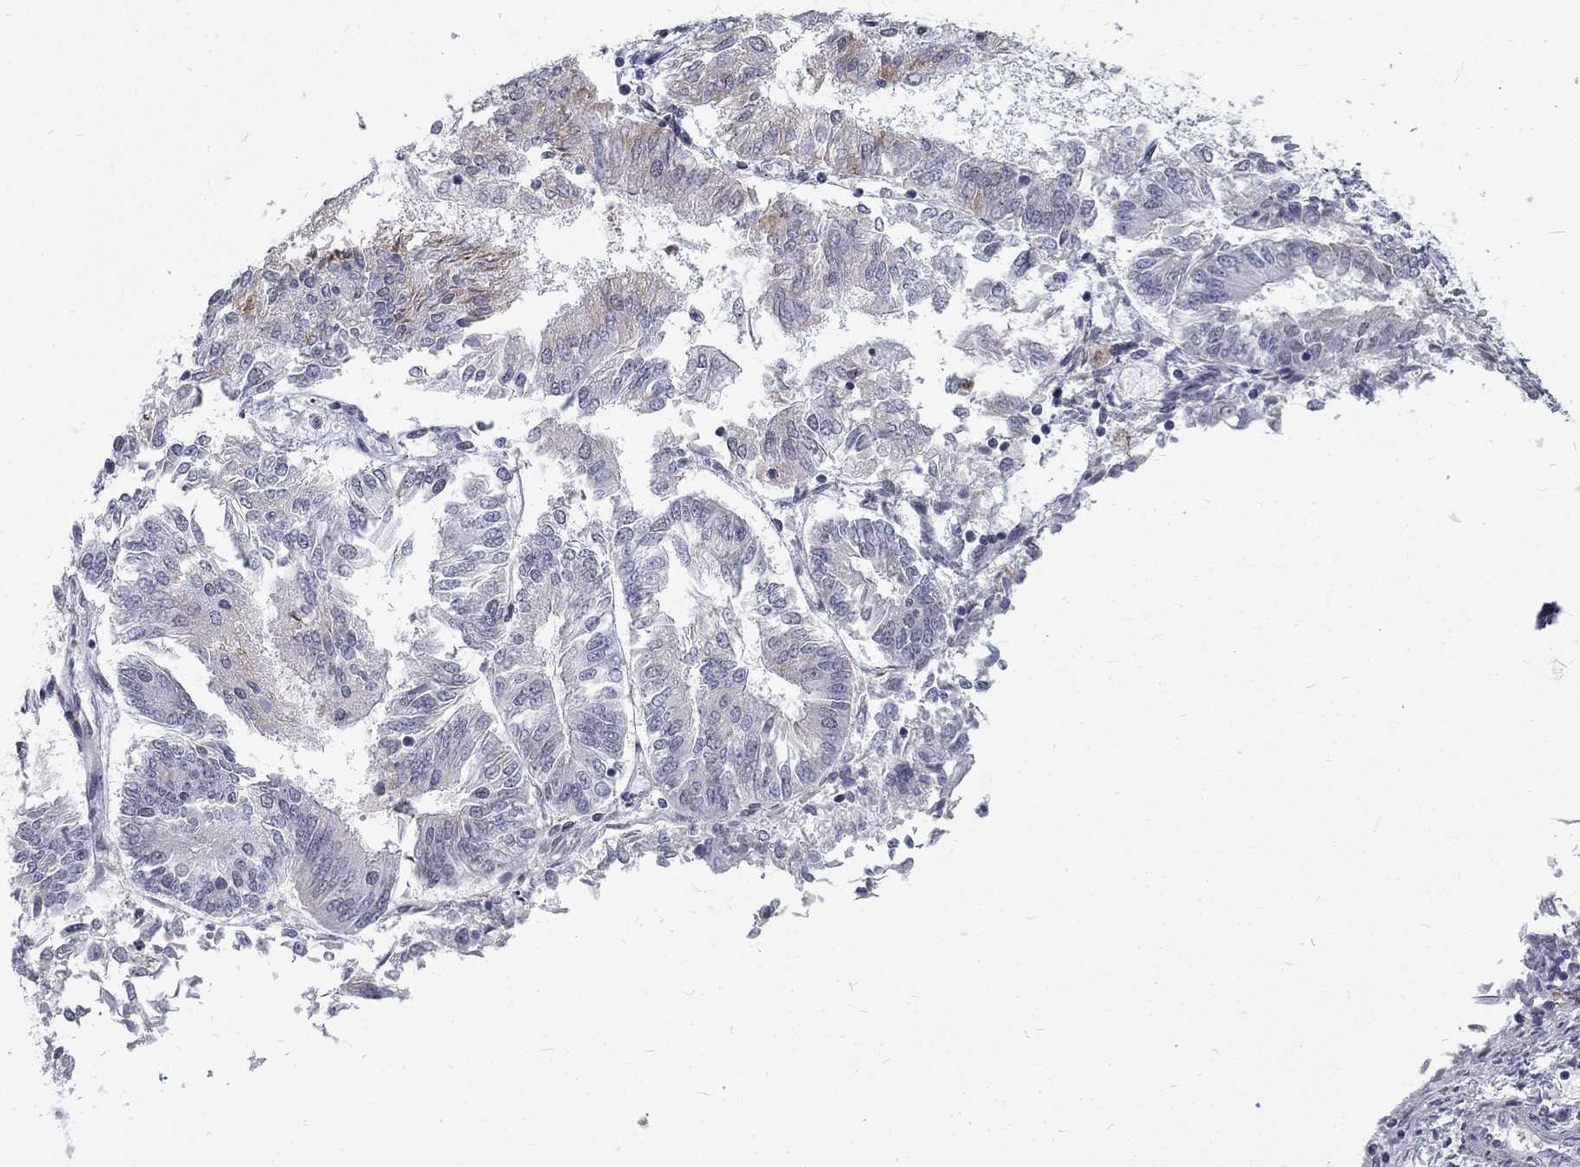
{"staining": {"intensity": "weak", "quantity": "<25%", "location": "cytoplasmic/membranous"}, "tissue": "endometrial cancer", "cell_type": "Tumor cells", "image_type": "cancer", "snomed": [{"axis": "morphology", "description": "Adenocarcinoma, NOS"}, {"axis": "topography", "description": "Endometrium"}], "caption": "High magnification brightfield microscopy of endometrial cancer (adenocarcinoma) stained with DAB (3,3'-diaminobenzidine) (brown) and counterstained with hematoxylin (blue): tumor cells show no significant staining.", "gene": "SNORC", "patient": {"sex": "female", "age": 58}}